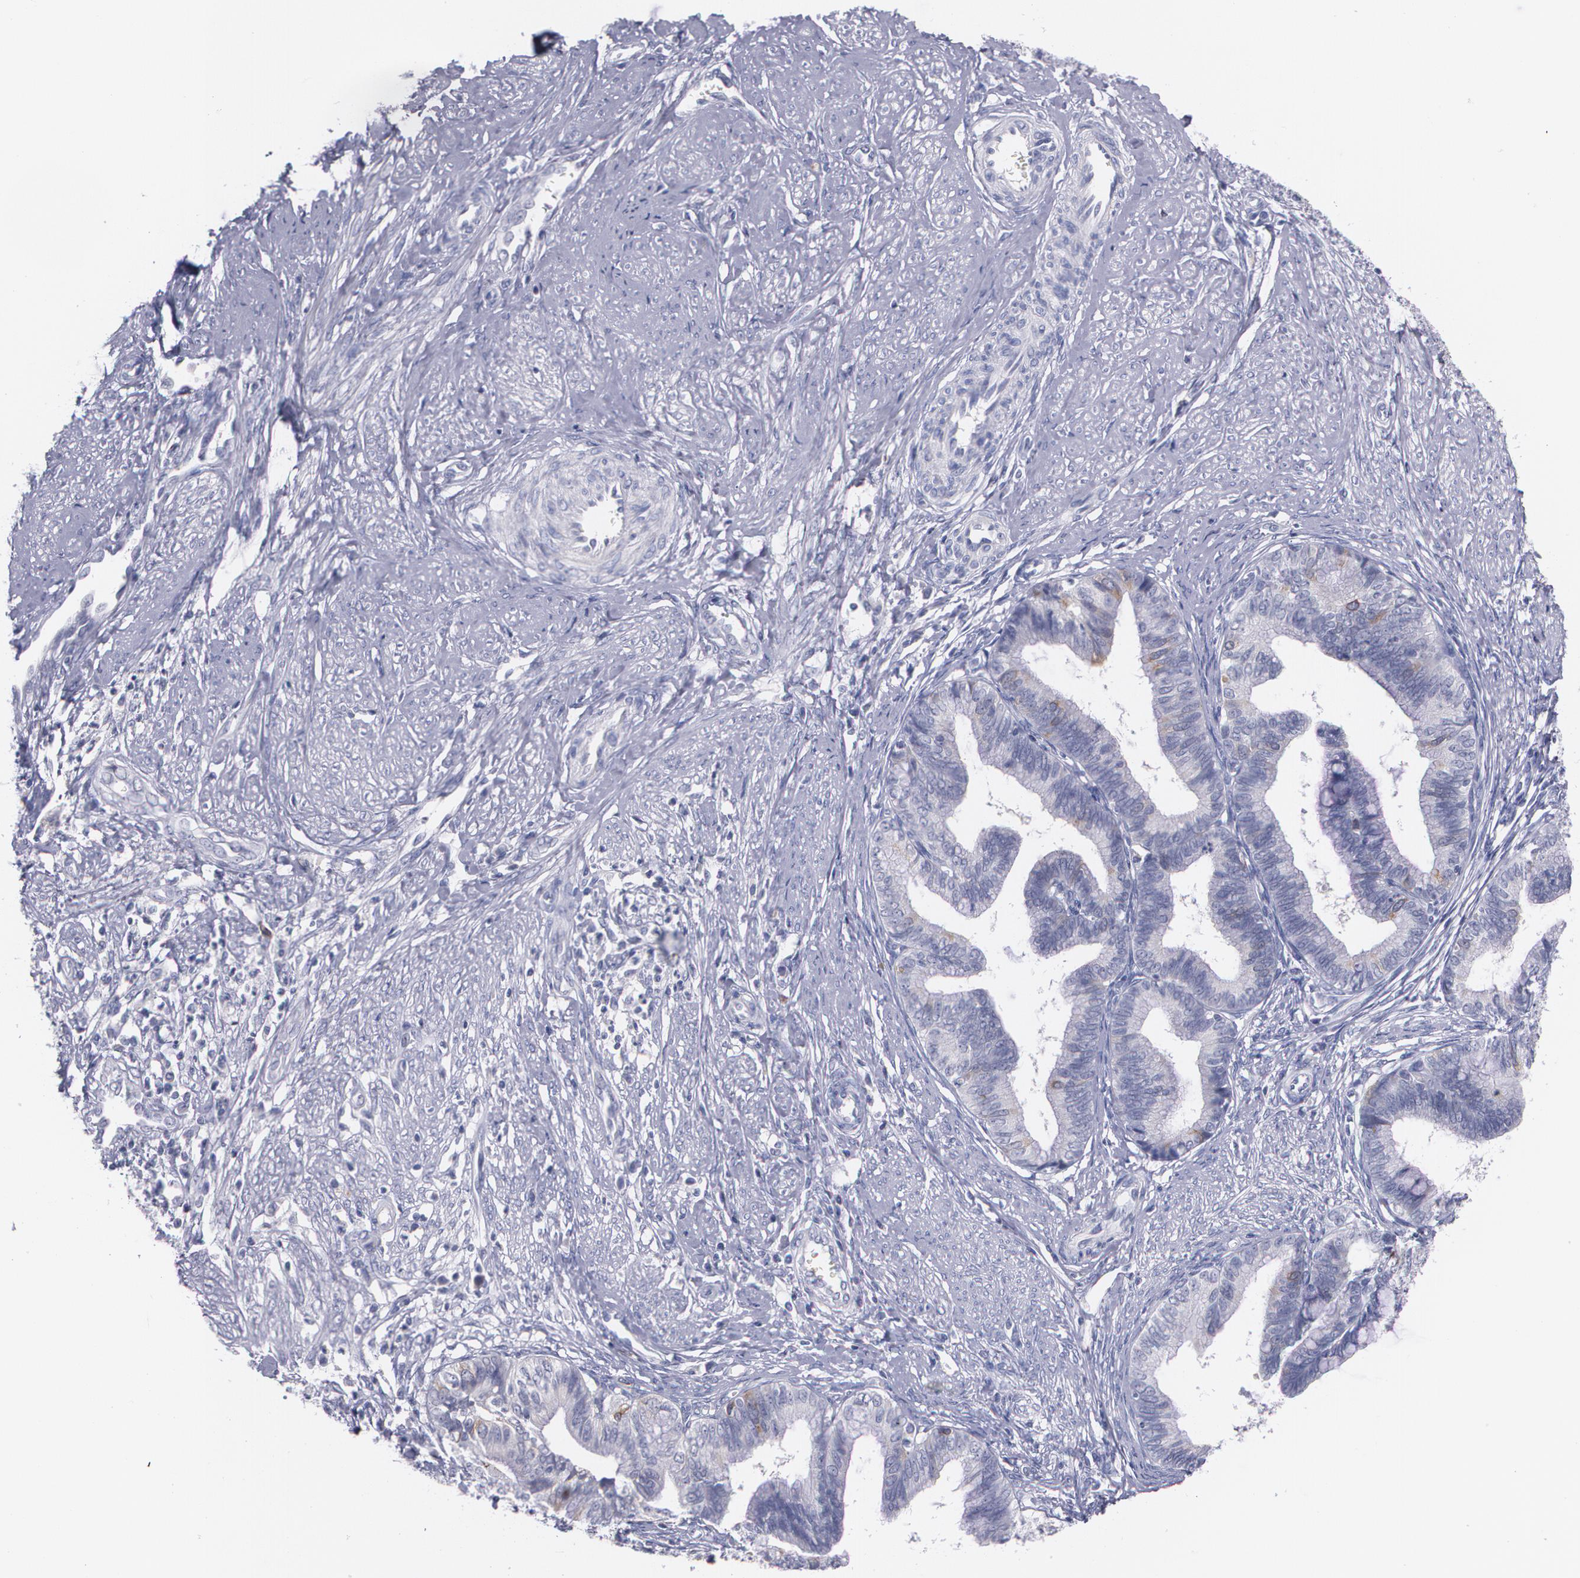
{"staining": {"intensity": "weak", "quantity": "<25%", "location": "cytoplasmic/membranous"}, "tissue": "cervical cancer", "cell_type": "Tumor cells", "image_type": "cancer", "snomed": [{"axis": "morphology", "description": "Adenocarcinoma, NOS"}, {"axis": "topography", "description": "Cervix"}], "caption": "Immunohistochemistry of human adenocarcinoma (cervical) reveals no expression in tumor cells.", "gene": "HMMR", "patient": {"sex": "female", "age": 36}}